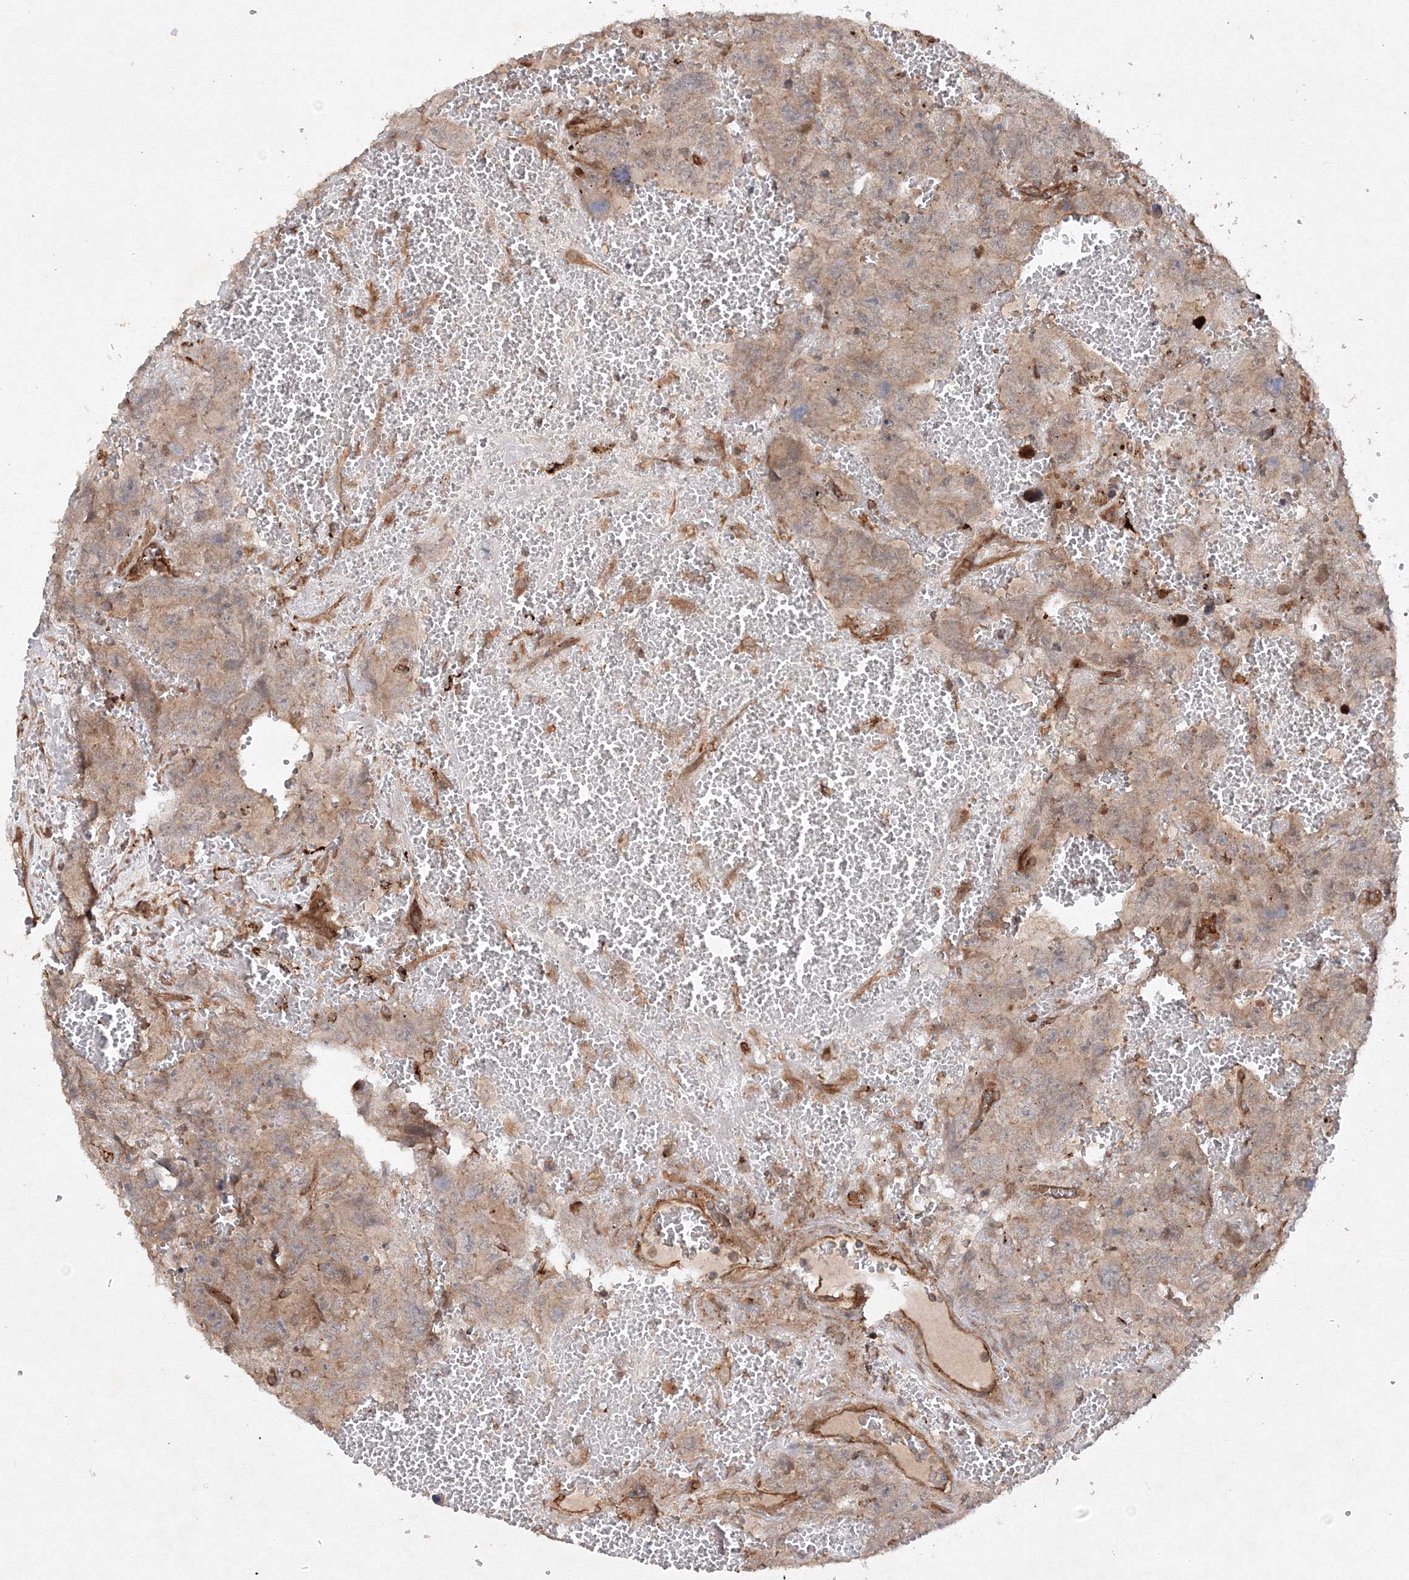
{"staining": {"intensity": "weak", "quantity": "25%-75%", "location": "cytoplasmic/membranous"}, "tissue": "testis cancer", "cell_type": "Tumor cells", "image_type": "cancer", "snomed": [{"axis": "morphology", "description": "Carcinoma, Embryonal, NOS"}, {"axis": "topography", "description": "Testis"}], "caption": "Immunohistochemistry histopathology image of testis embryonal carcinoma stained for a protein (brown), which reveals low levels of weak cytoplasmic/membranous expression in about 25%-75% of tumor cells.", "gene": "DCTD", "patient": {"sex": "male", "age": 45}}